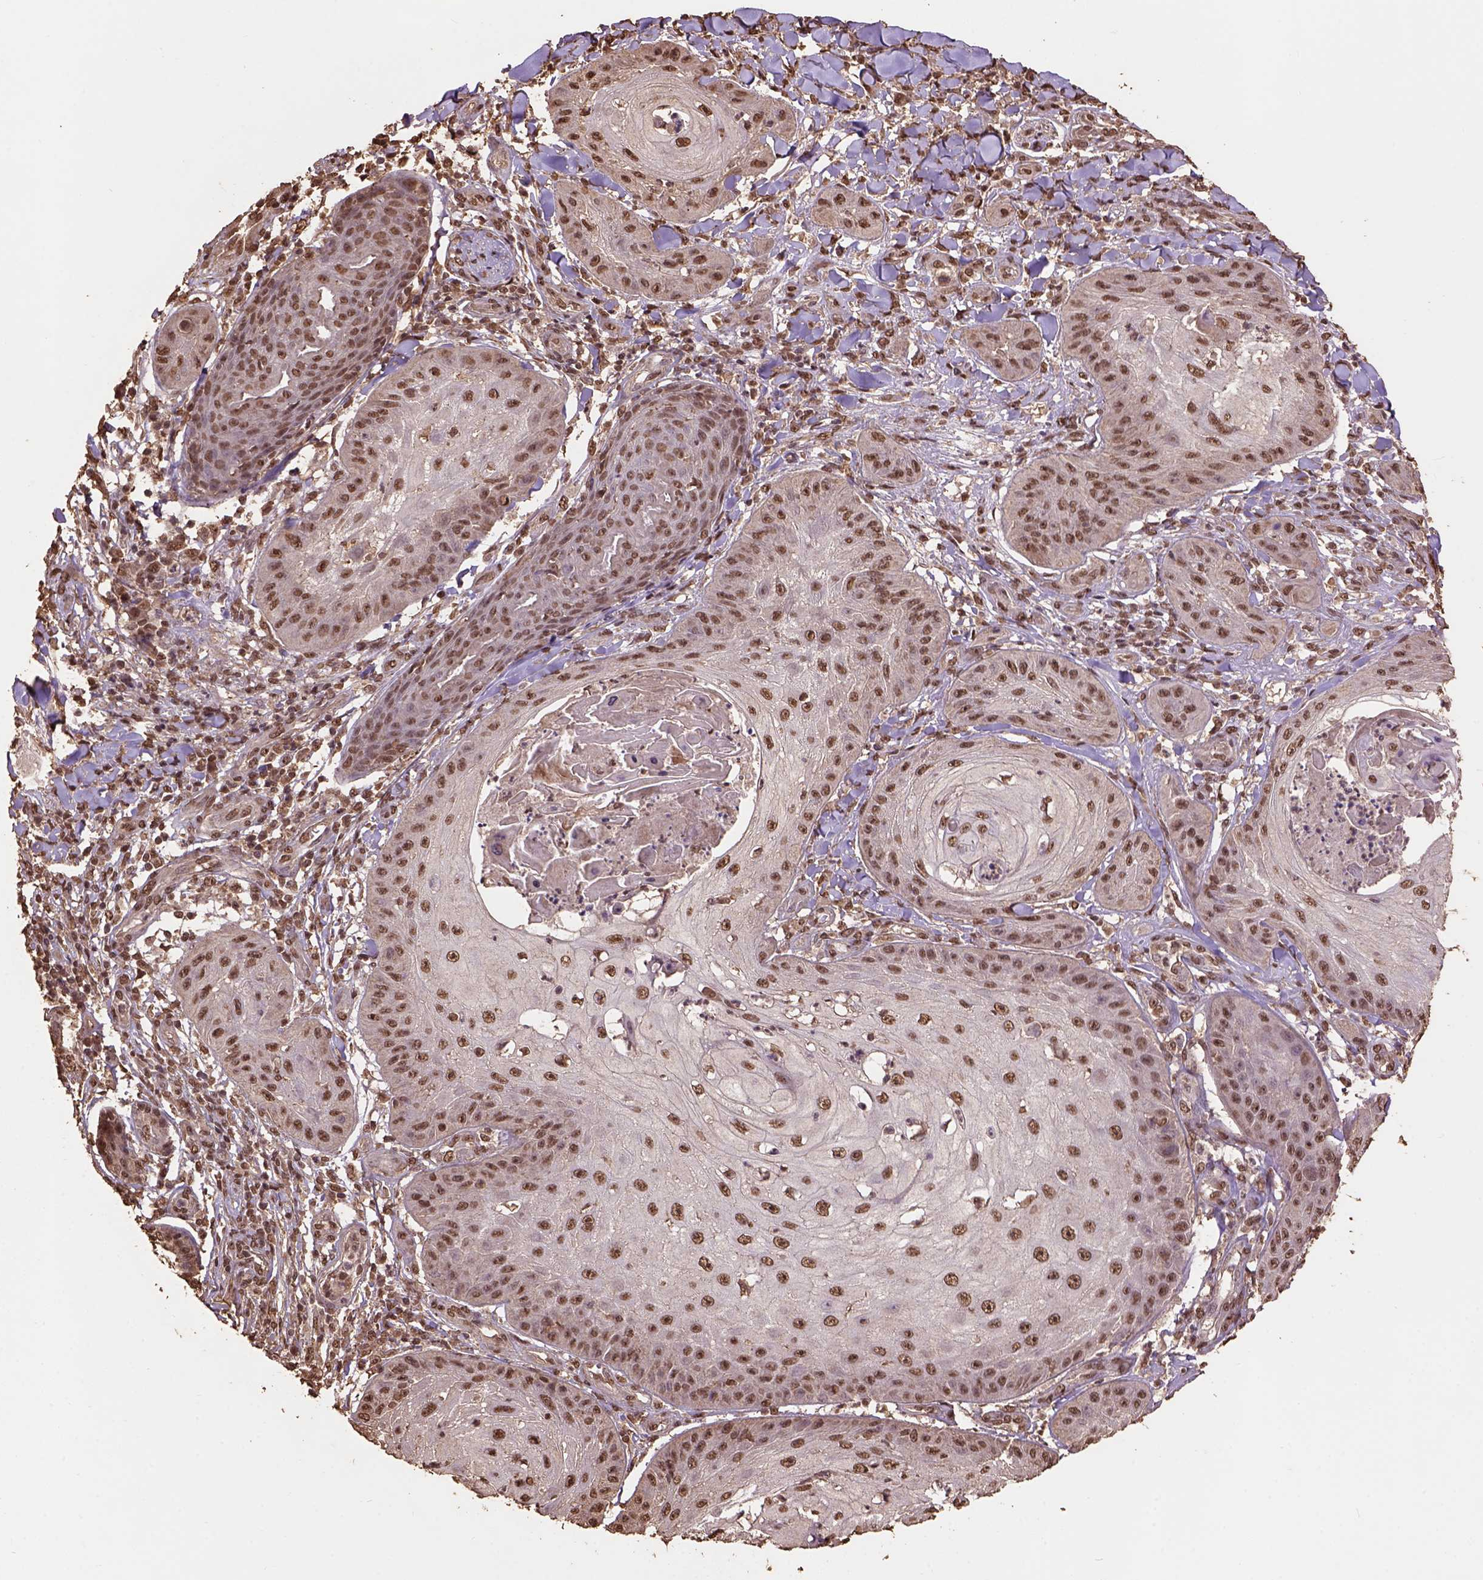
{"staining": {"intensity": "strong", "quantity": ">75%", "location": "nuclear"}, "tissue": "skin cancer", "cell_type": "Tumor cells", "image_type": "cancer", "snomed": [{"axis": "morphology", "description": "Squamous cell carcinoma, NOS"}, {"axis": "topography", "description": "Skin"}], "caption": "Squamous cell carcinoma (skin) stained with a brown dye exhibits strong nuclear positive expression in about >75% of tumor cells.", "gene": "CSTF2T", "patient": {"sex": "male", "age": 70}}